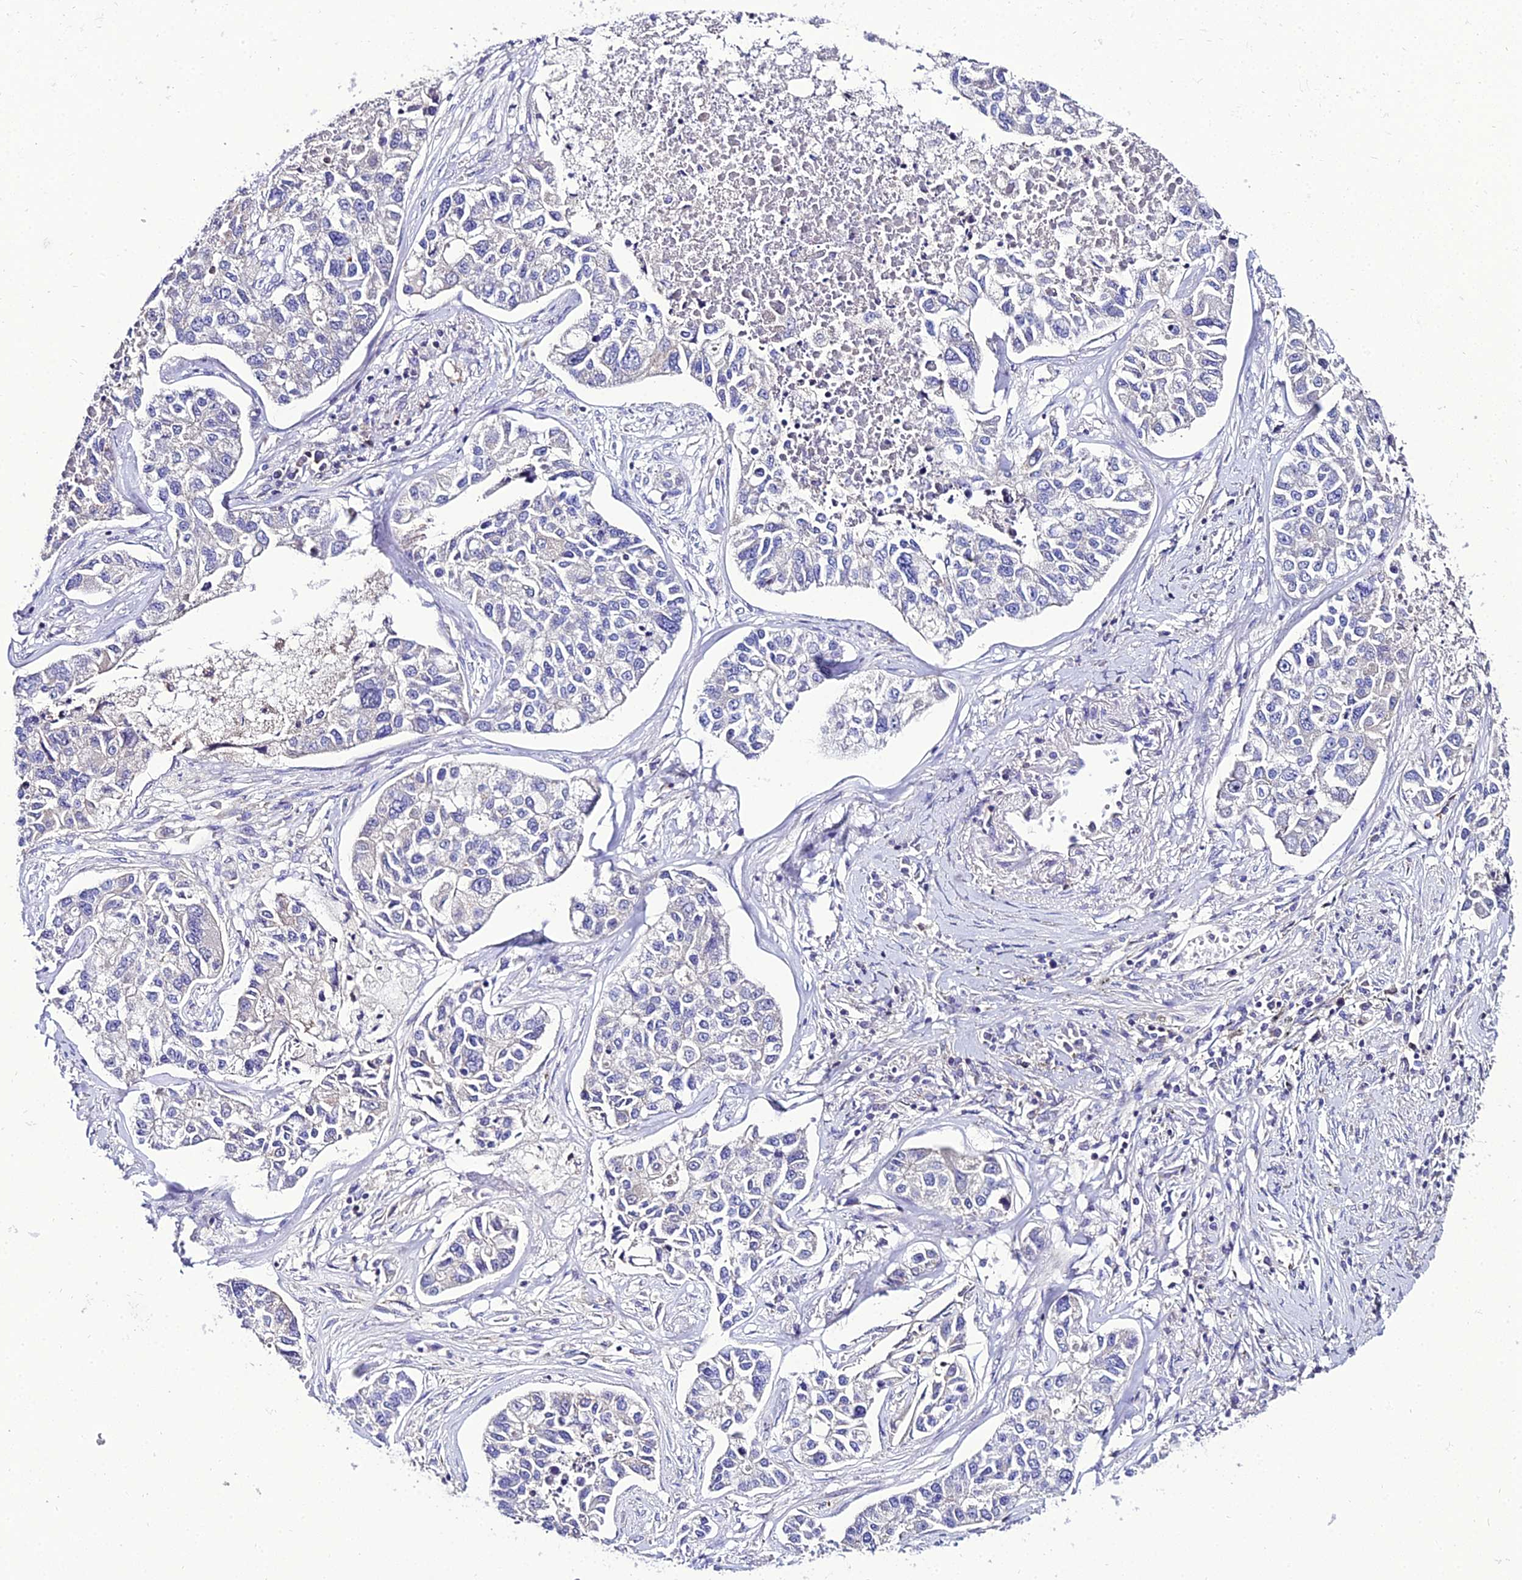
{"staining": {"intensity": "negative", "quantity": "none", "location": "none"}, "tissue": "lung cancer", "cell_type": "Tumor cells", "image_type": "cancer", "snomed": [{"axis": "morphology", "description": "Adenocarcinoma, NOS"}, {"axis": "topography", "description": "Lung"}], "caption": "Immunohistochemistry of lung cancer (adenocarcinoma) reveals no staining in tumor cells.", "gene": "SHQ1", "patient": {"sex": "male", "age": 49}}